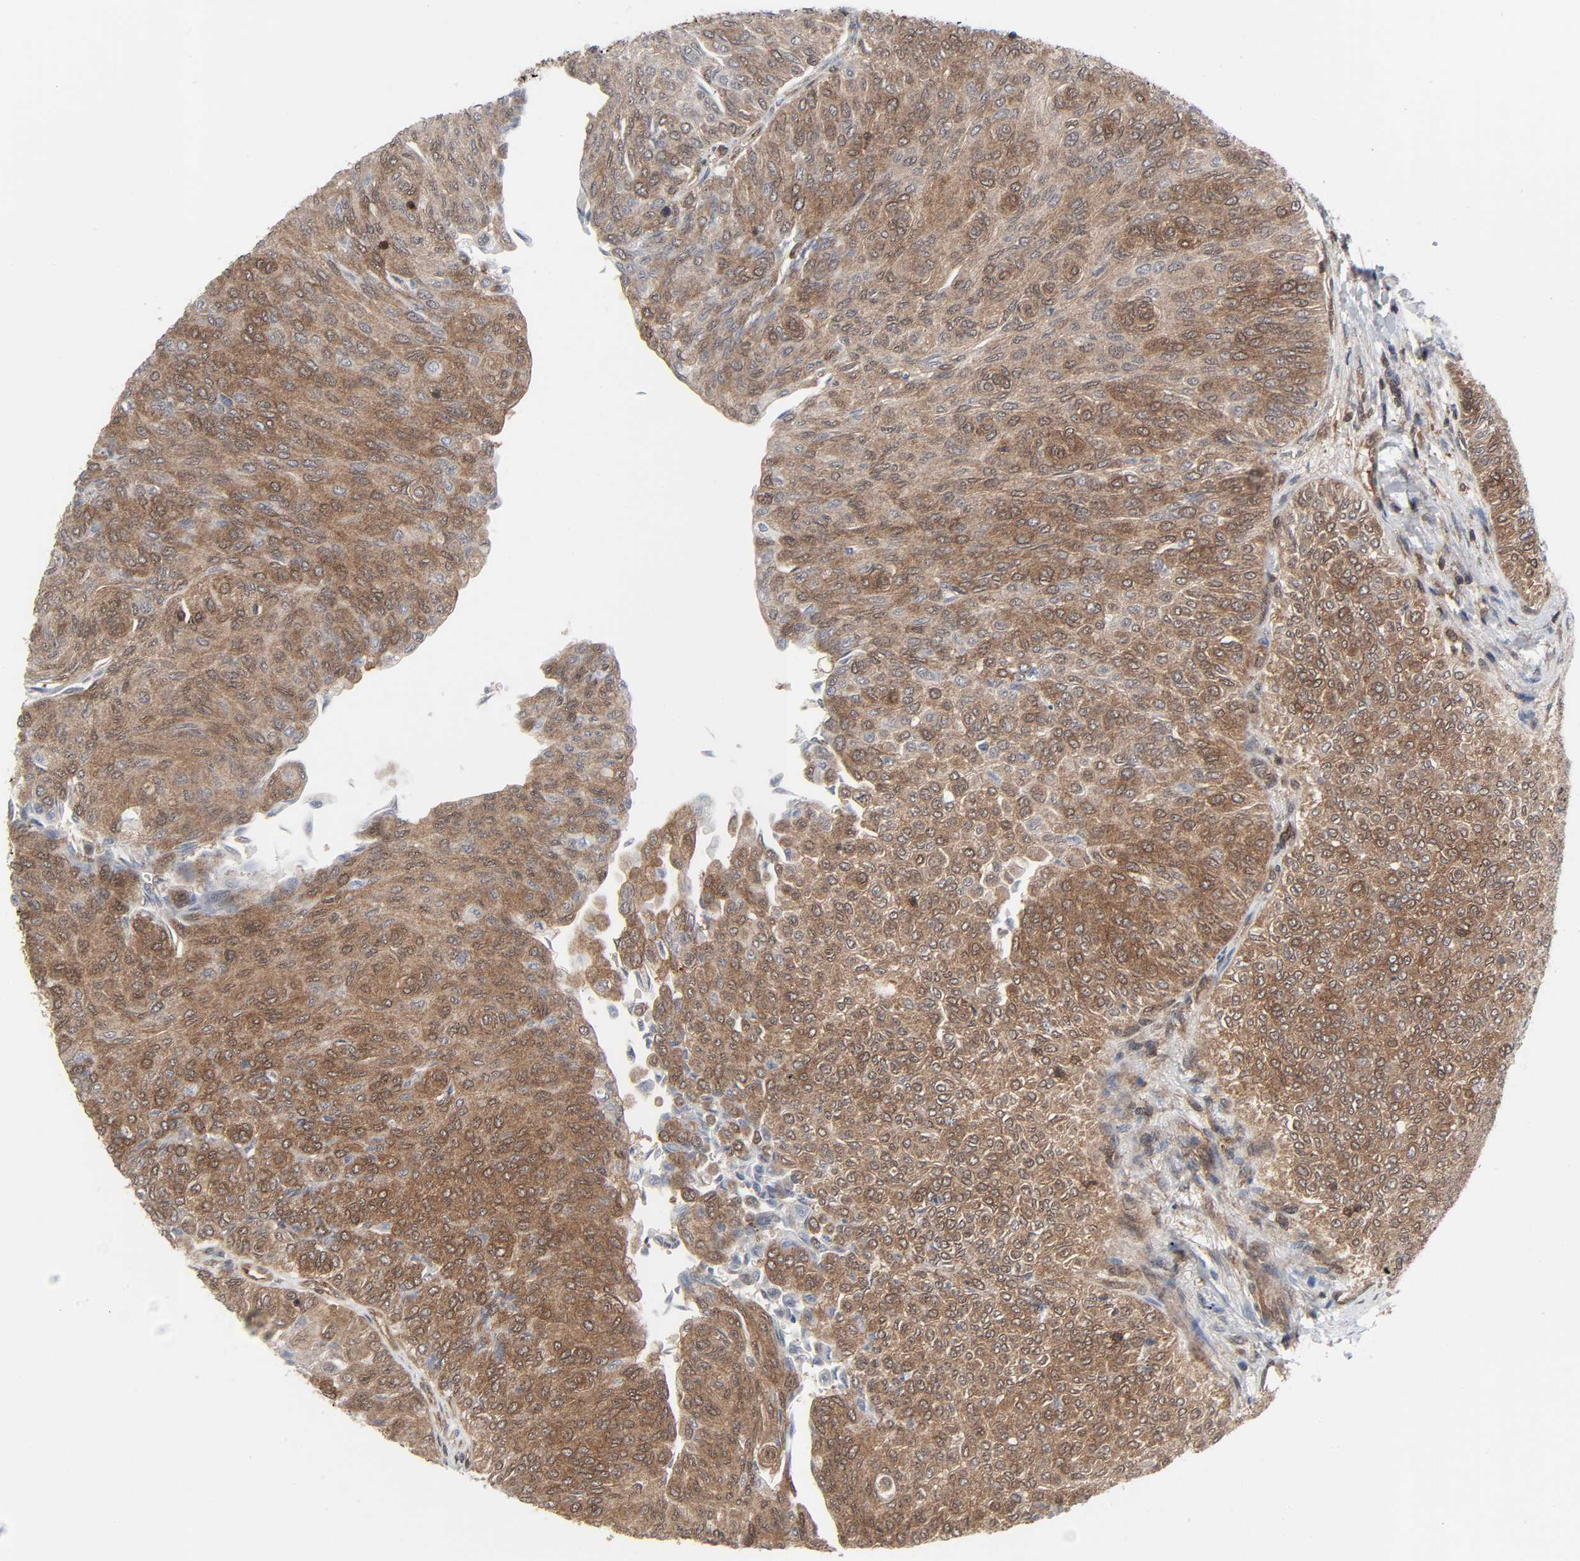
{"staining": {"intensity": "moderate", "quantity": ">75%", "location": "cytoplasmic/membranous"}, "tissue": "urothelial cancer", "cell_type": "Tumor cells", "image_type": "cancer", "snomed": [{"axis": "morphology", "description": "Urothelial carcinoma, Low grade"}, {"axis": "topography", "description": "Urinary bladder"}], "caption": "Urothelial cancer stained with immunohistochemistry displays moderate cytoplasmic/membranous positivity in approximately >75% of tumor cells.", "gene": "GSK3A", "patient": {"sex": "male", "age": 78}}